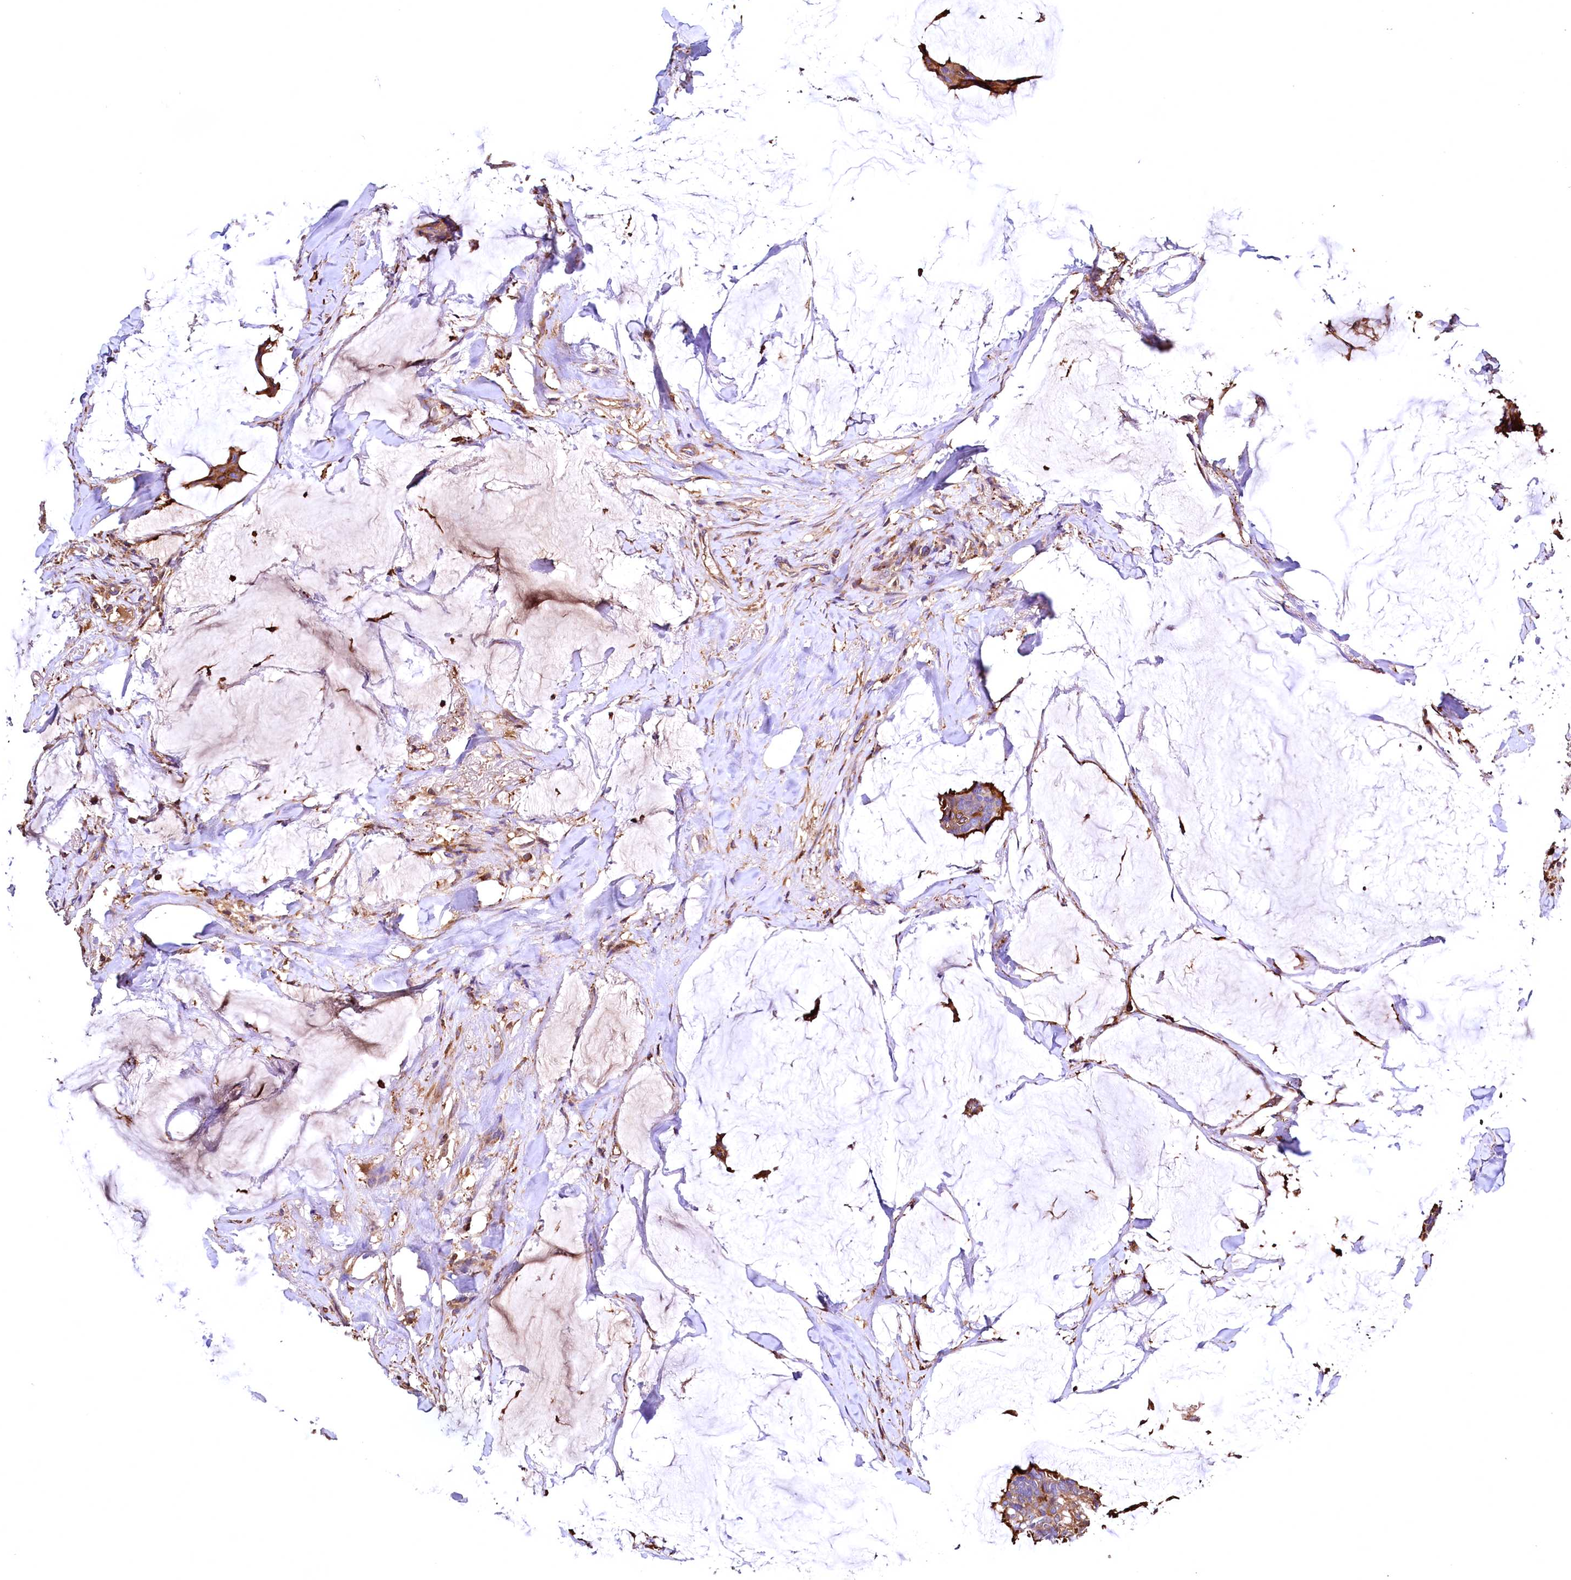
{"staining": {"intensity": "moderate", "quantity": "<25%", "location": "cytoplasmic/membranous"}, "tissue": "breast cancer", "cell_type": "Tumor cells", "image_type": "cancer", "snomed": [{"axis": "morphology", "description": "Duct carcinoma"}, {"axis": "topography", "description": "Breast"}], "caption": "A histopathology image of human breast invasive ductal carcinoma stained for a protein shows moderate cytoplasmic/membranous brown staining in tumor cells.", "gene": "RARS2", "patient": {"sex": "female", "age": 93}}